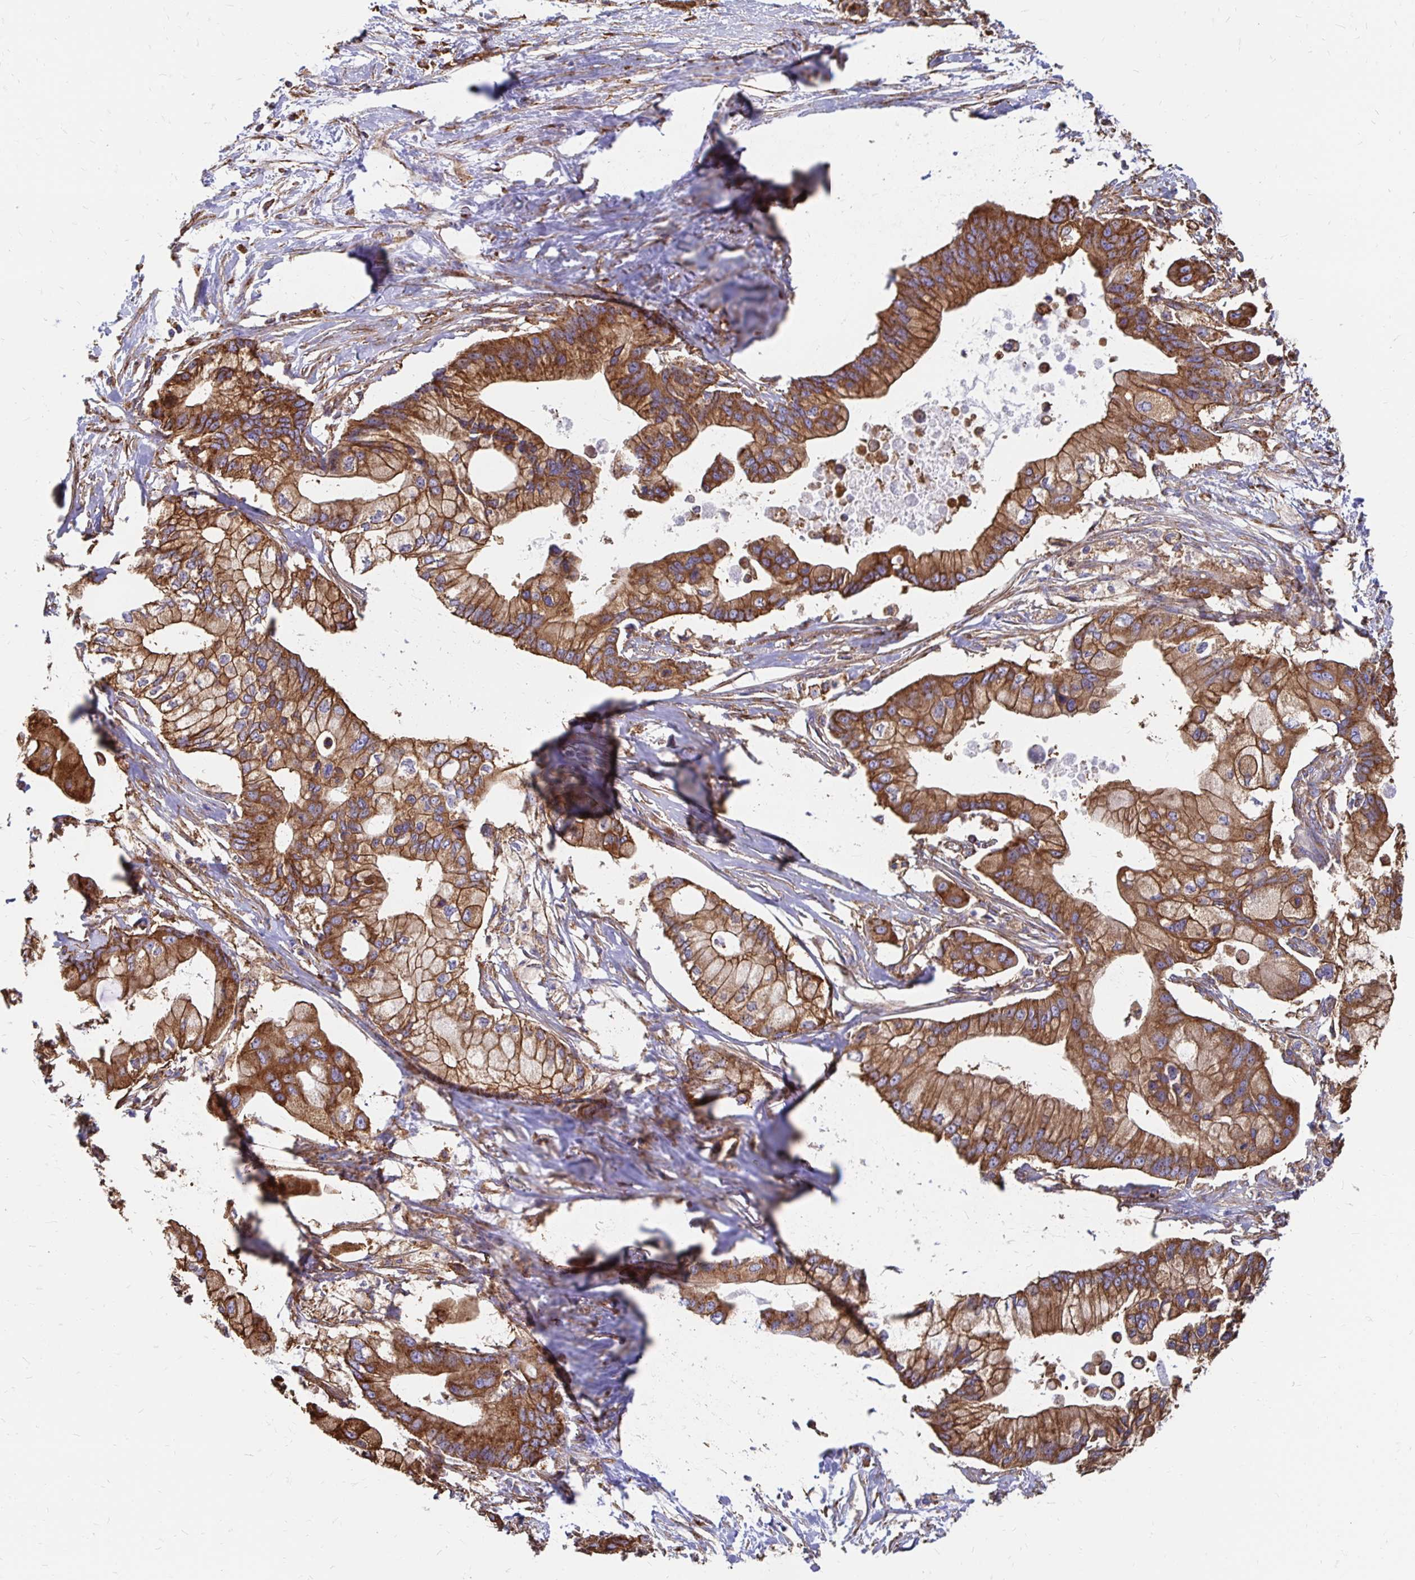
{"staining": {"intensity": "strong", "quantity": ">75%", "location": "cytoplasmic/membranous"}, "tissue": "pancreatic cancer", "cell_type": "Tumor cells", "image_type": "cancer", "snomed": [{"axis": "morphology", "description": "Adenocarcinoma, NOS"}, {"axis": "topography", "description": "Pancreas"}], "caption": "IHC micrograph of human pancreatic adenocarcinoma stained for a protein (brown), which reveals high levels of strong cytoplasmic/membranous staining in about >75% of tumor cells.", "gene": "CLTC", "patient": {"sex": "male", "age": 68}}